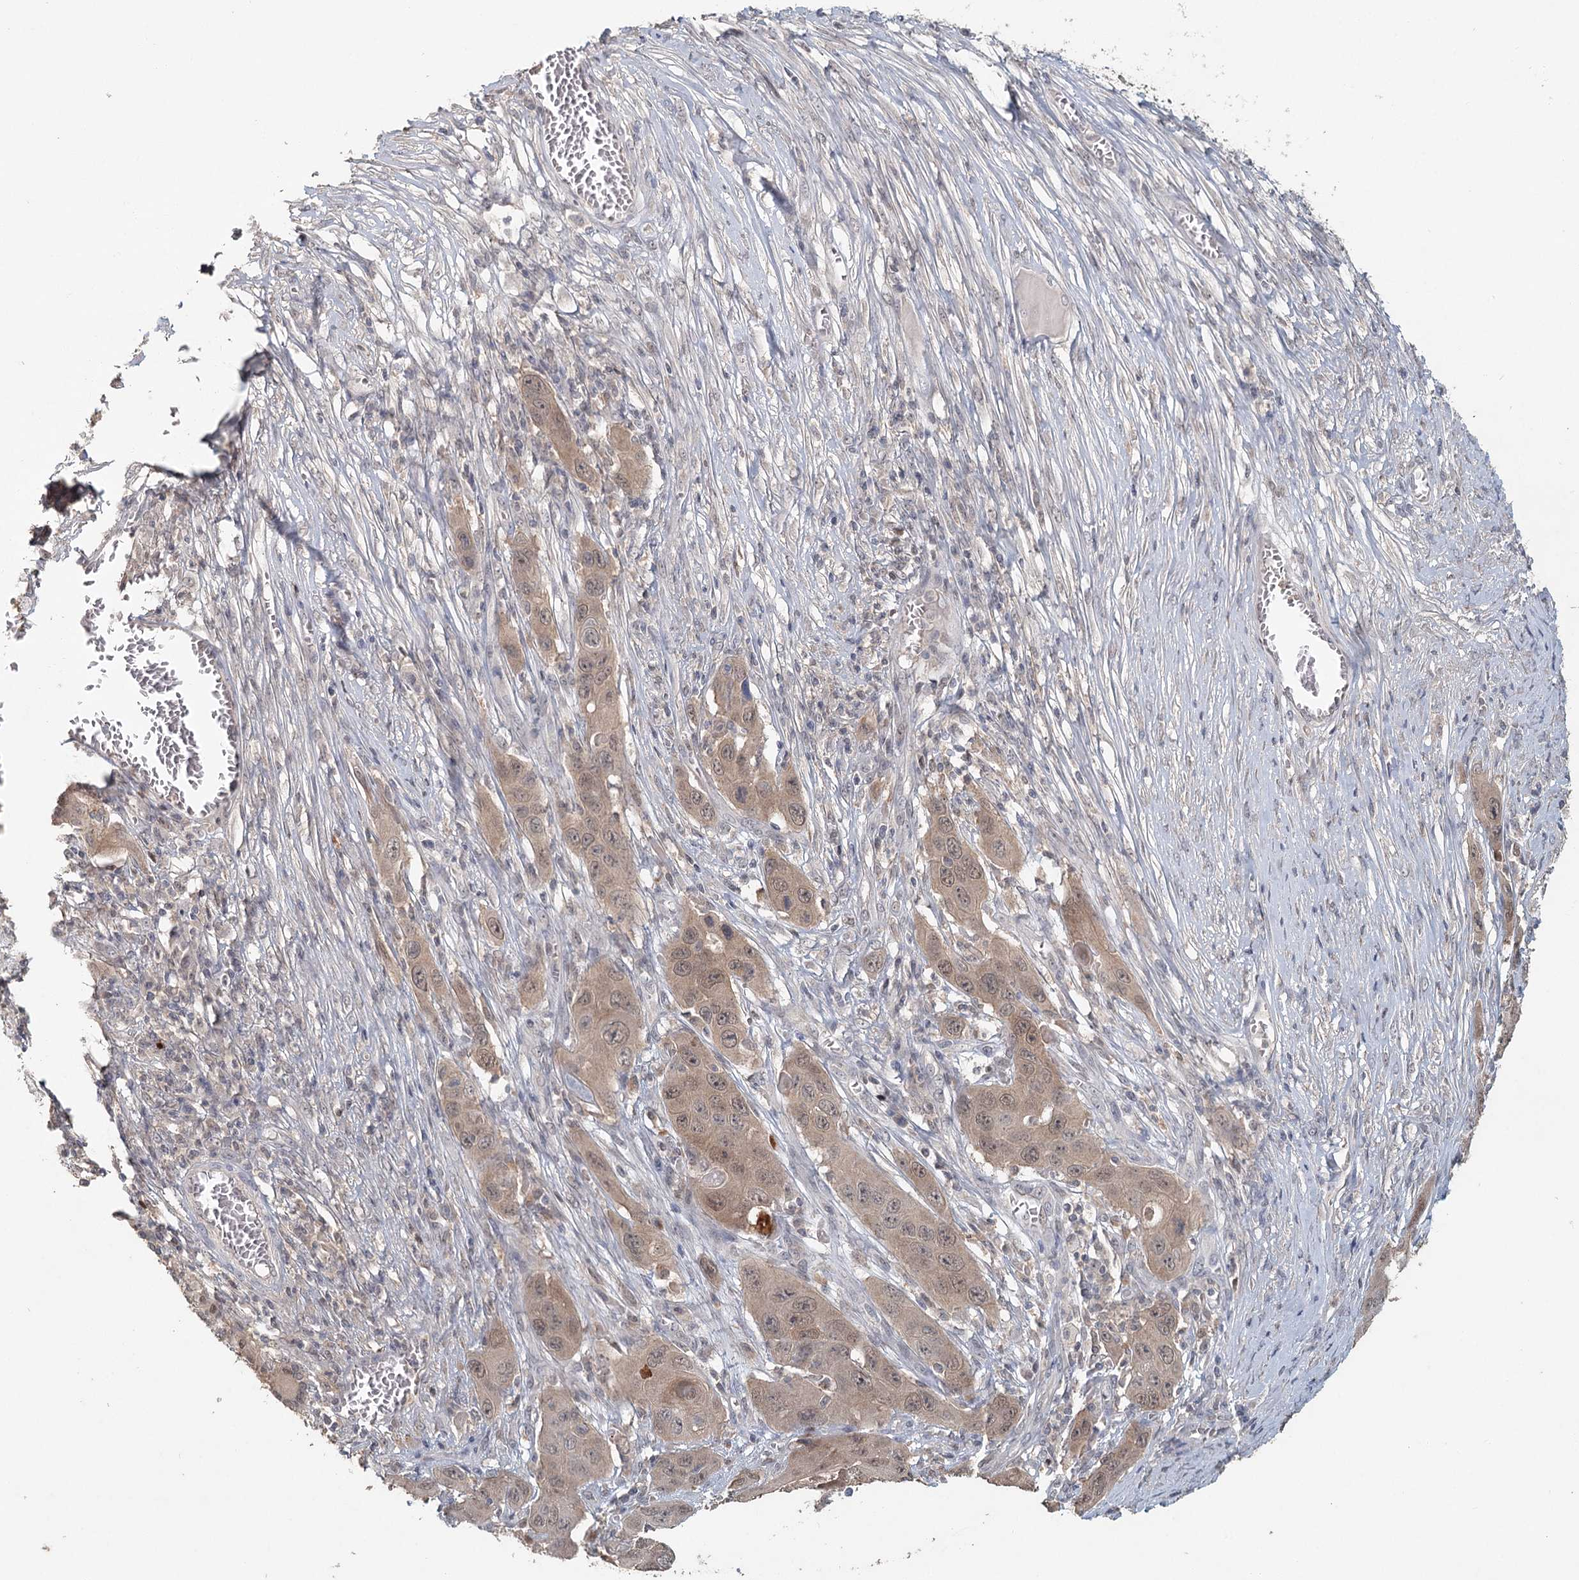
{"staining": {"intensity": "weak", "quantity": ">75%", "location": "cytoplasmic/membranous,nuclear"}, "tissue": "skin cancer", "cell_type": "Tumor cells", "image_type": "cancer", "snomed": [{"axis": "morphology", "description": "Squamous cell carcinoma, NOS"}, {"axis": "topography", "description": "Skin"}], "caption": "Squamous cell carcinoma (skin) stained for a protein (brown) shows weak cytoplasmic/membranous and nuclear positive staining in about >75% of tumor cells.", "gene": "ADK", "patient": {"sex": "male", "age": 55}}